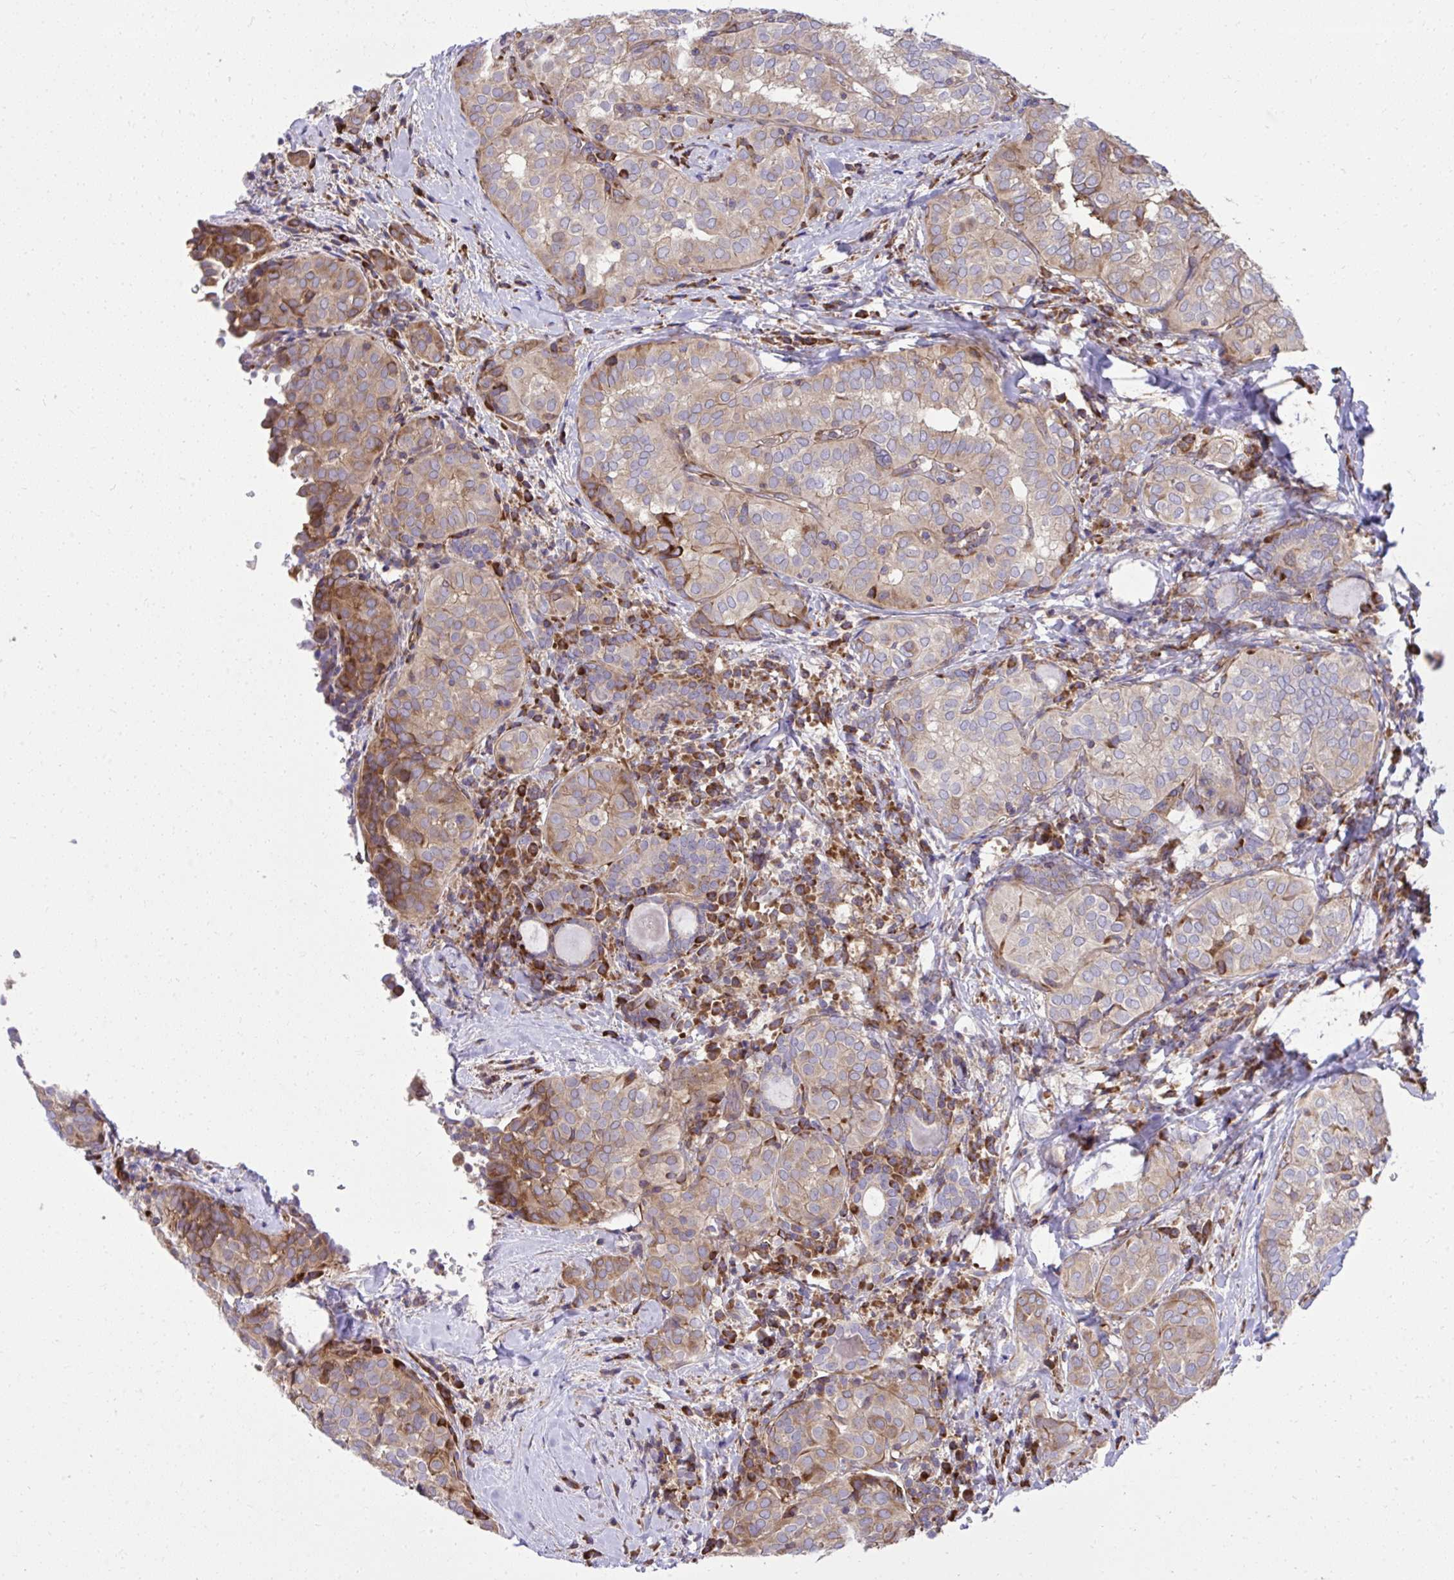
{"staining": {"intensity": "weak", "quantity": ">75%", "location": "cytoplasmic/membranous"}, "tissue": "thyroid cancer", "cell_type": "Tumor cells", "image_type": "cancer", "snomed": [{"axis": "morphology", "description": "Papillary adenocarcinoma, NOS"}, {"axis": "topography", "description": "Thyroid gland"}], "caption": "Tumor cells show weak cytoplasmic/membranous positivity in about >75% of cells in papillary adenocarcinoma (thyroid).", "gene": "NMNAT3", "patient": {"sex": "female", "age": 30}}